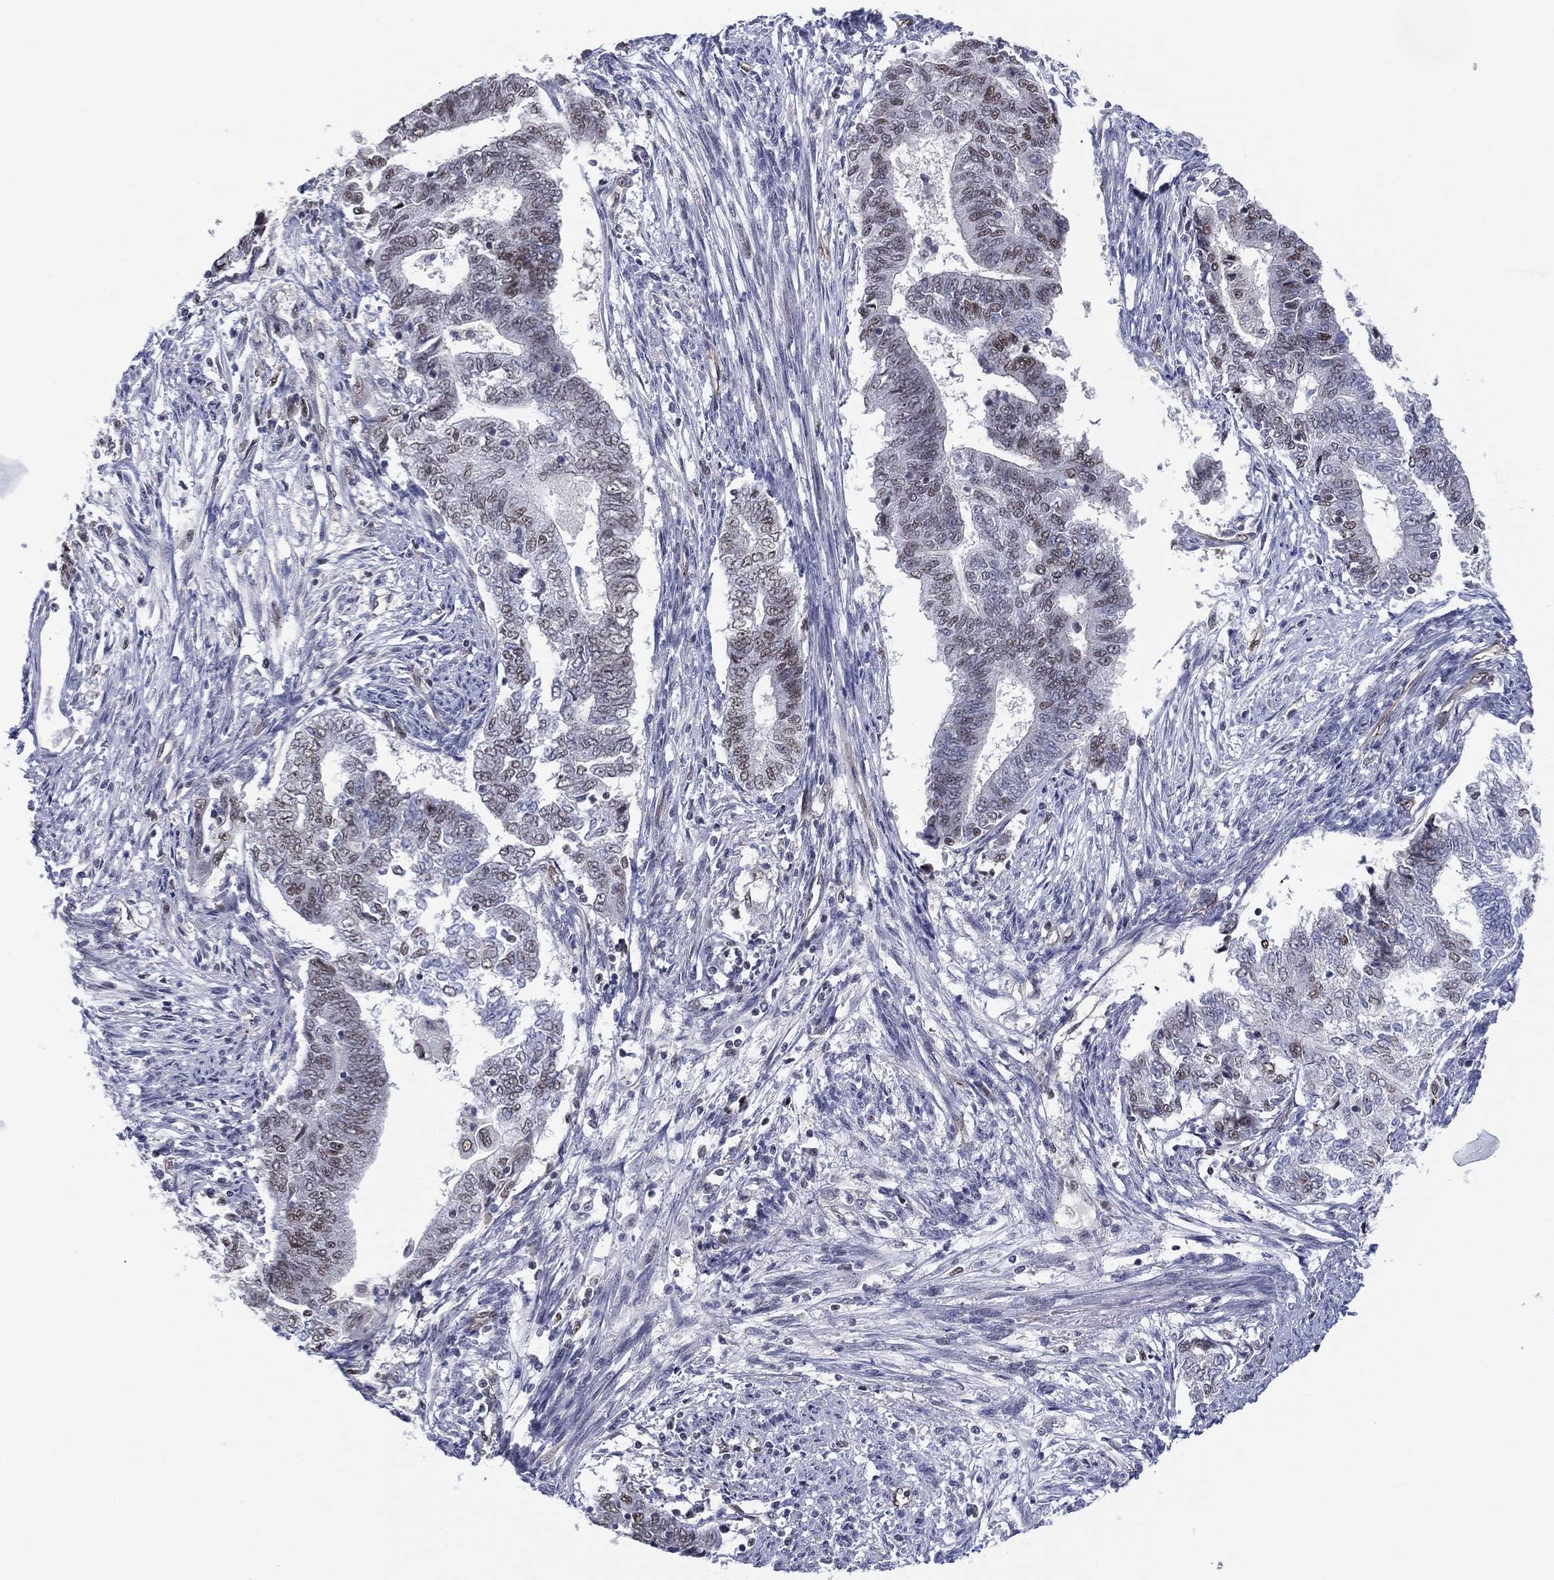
{"staining": {"intensity": "moderate", "quantity": "25%-75%", "location": "nuclear"}, "tissue": "endometrial cancer", "cell_type": "Tumor cells", "image_type": "cancer", "snomed": [{"axis": "morphology", "description": "Adenocarcinoma, NOS"}, {"axis": "topography", "description": "Endometrium"}], "caption": "Protein analysis of endometrial cancer (adenocarcinoma) tissue demonstrates moderate nuclear expression in about 25%-75% of tumor cells.", "gene": "GSE1", "patient": {"sex": "female", "age": 65}}